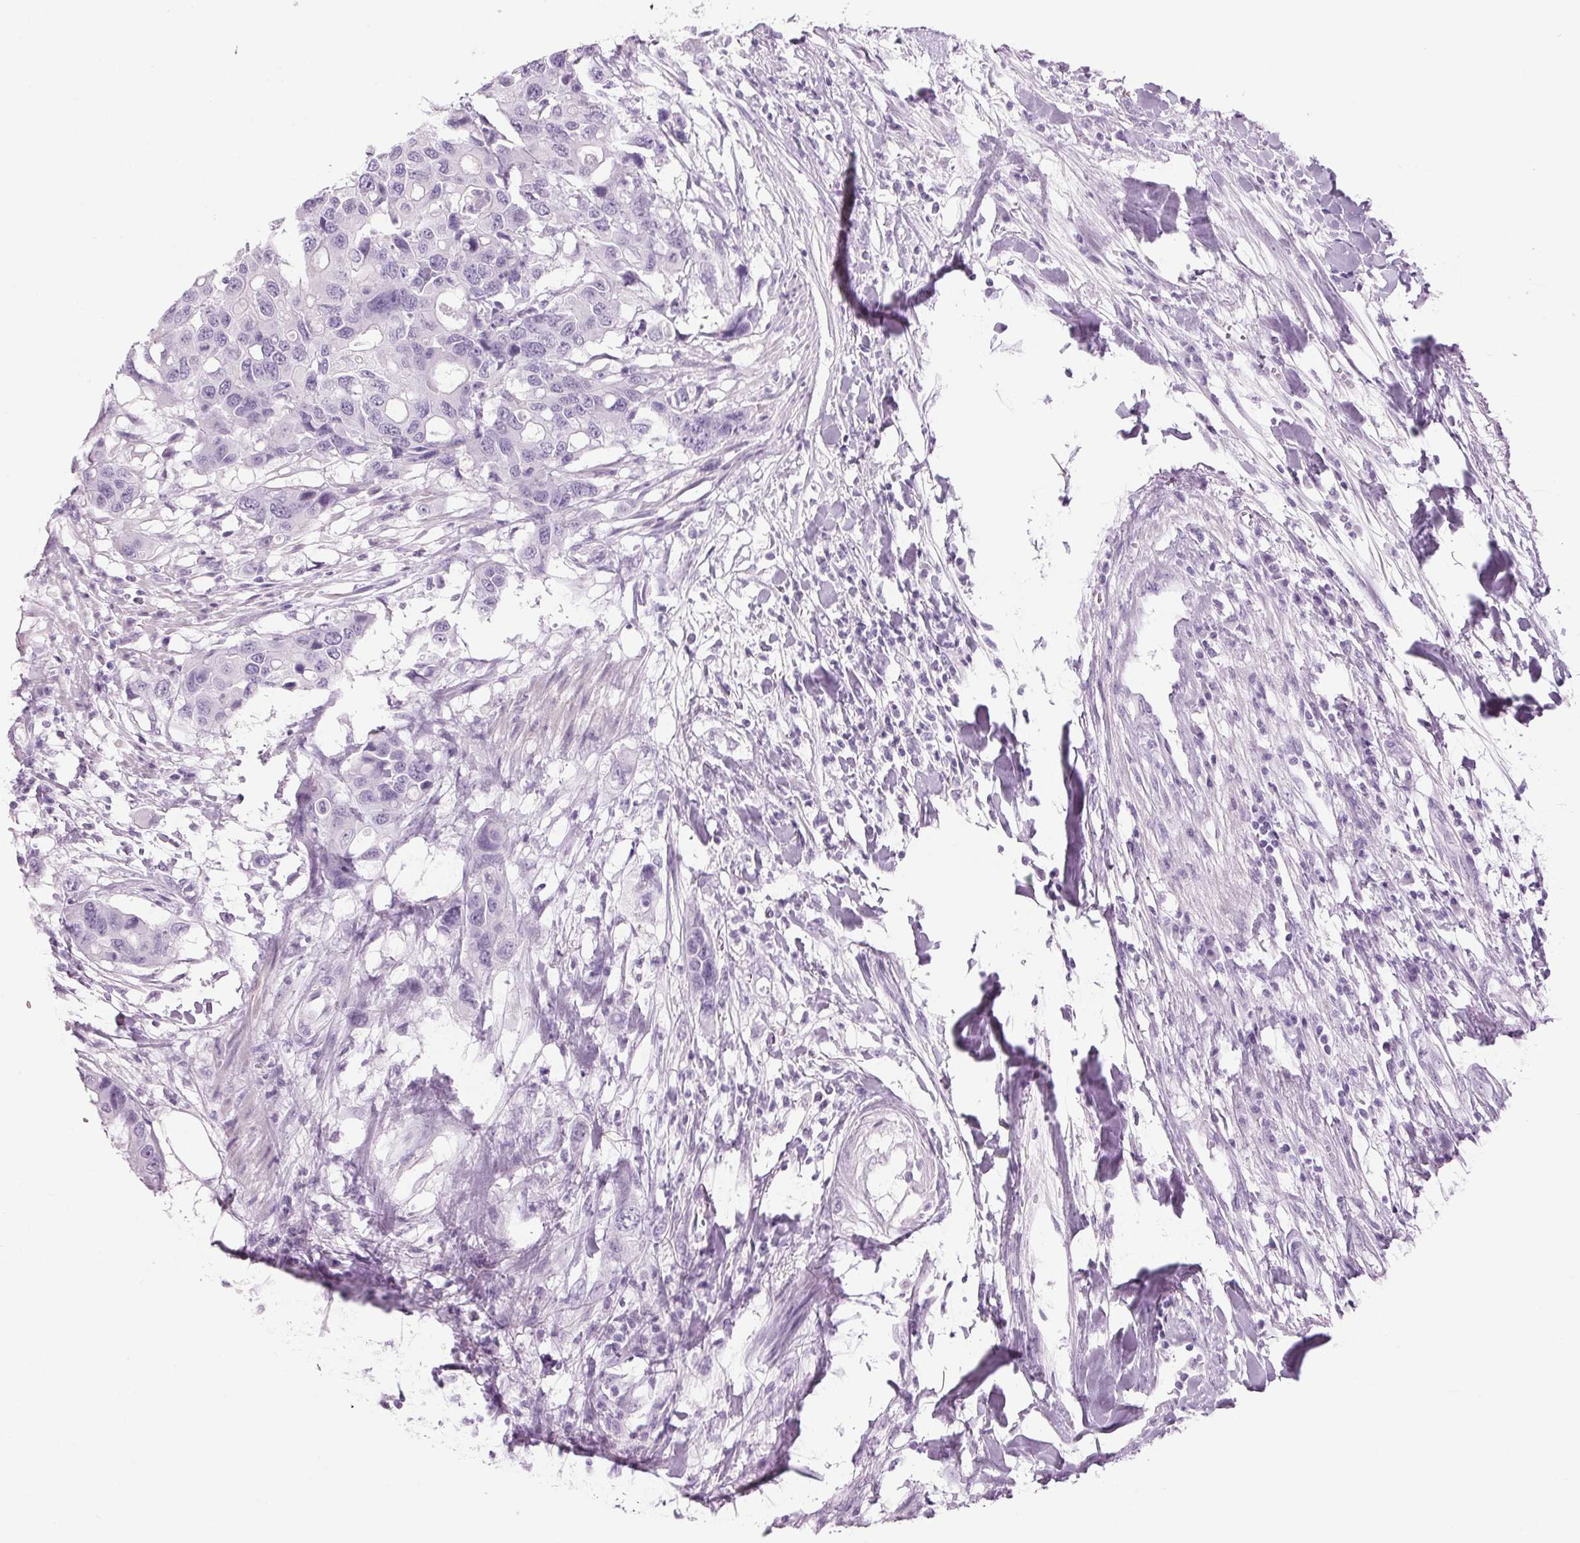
{"staining": {"intensity": "negative", "quantity": "none", "location": "none"}, "tissue": "colorectal cancer", "cell_type": "Tumor cells", "image_type": "cancer", "snomed": [{"axis": "morphology", "description": "Adenocarcinoma, NOS"}, {"axis": "topography", "description": "Colon"}], "caption": "Immunohistochemistry (IHC) image of neoplastic tissue: colorectal cancer stained with DAB (3,3'-diaminobenzidine) shows no significant protein staining in tumor cells.", "gene": "PPP1R1A", "patient": {"sex": "male", "age": 77}}